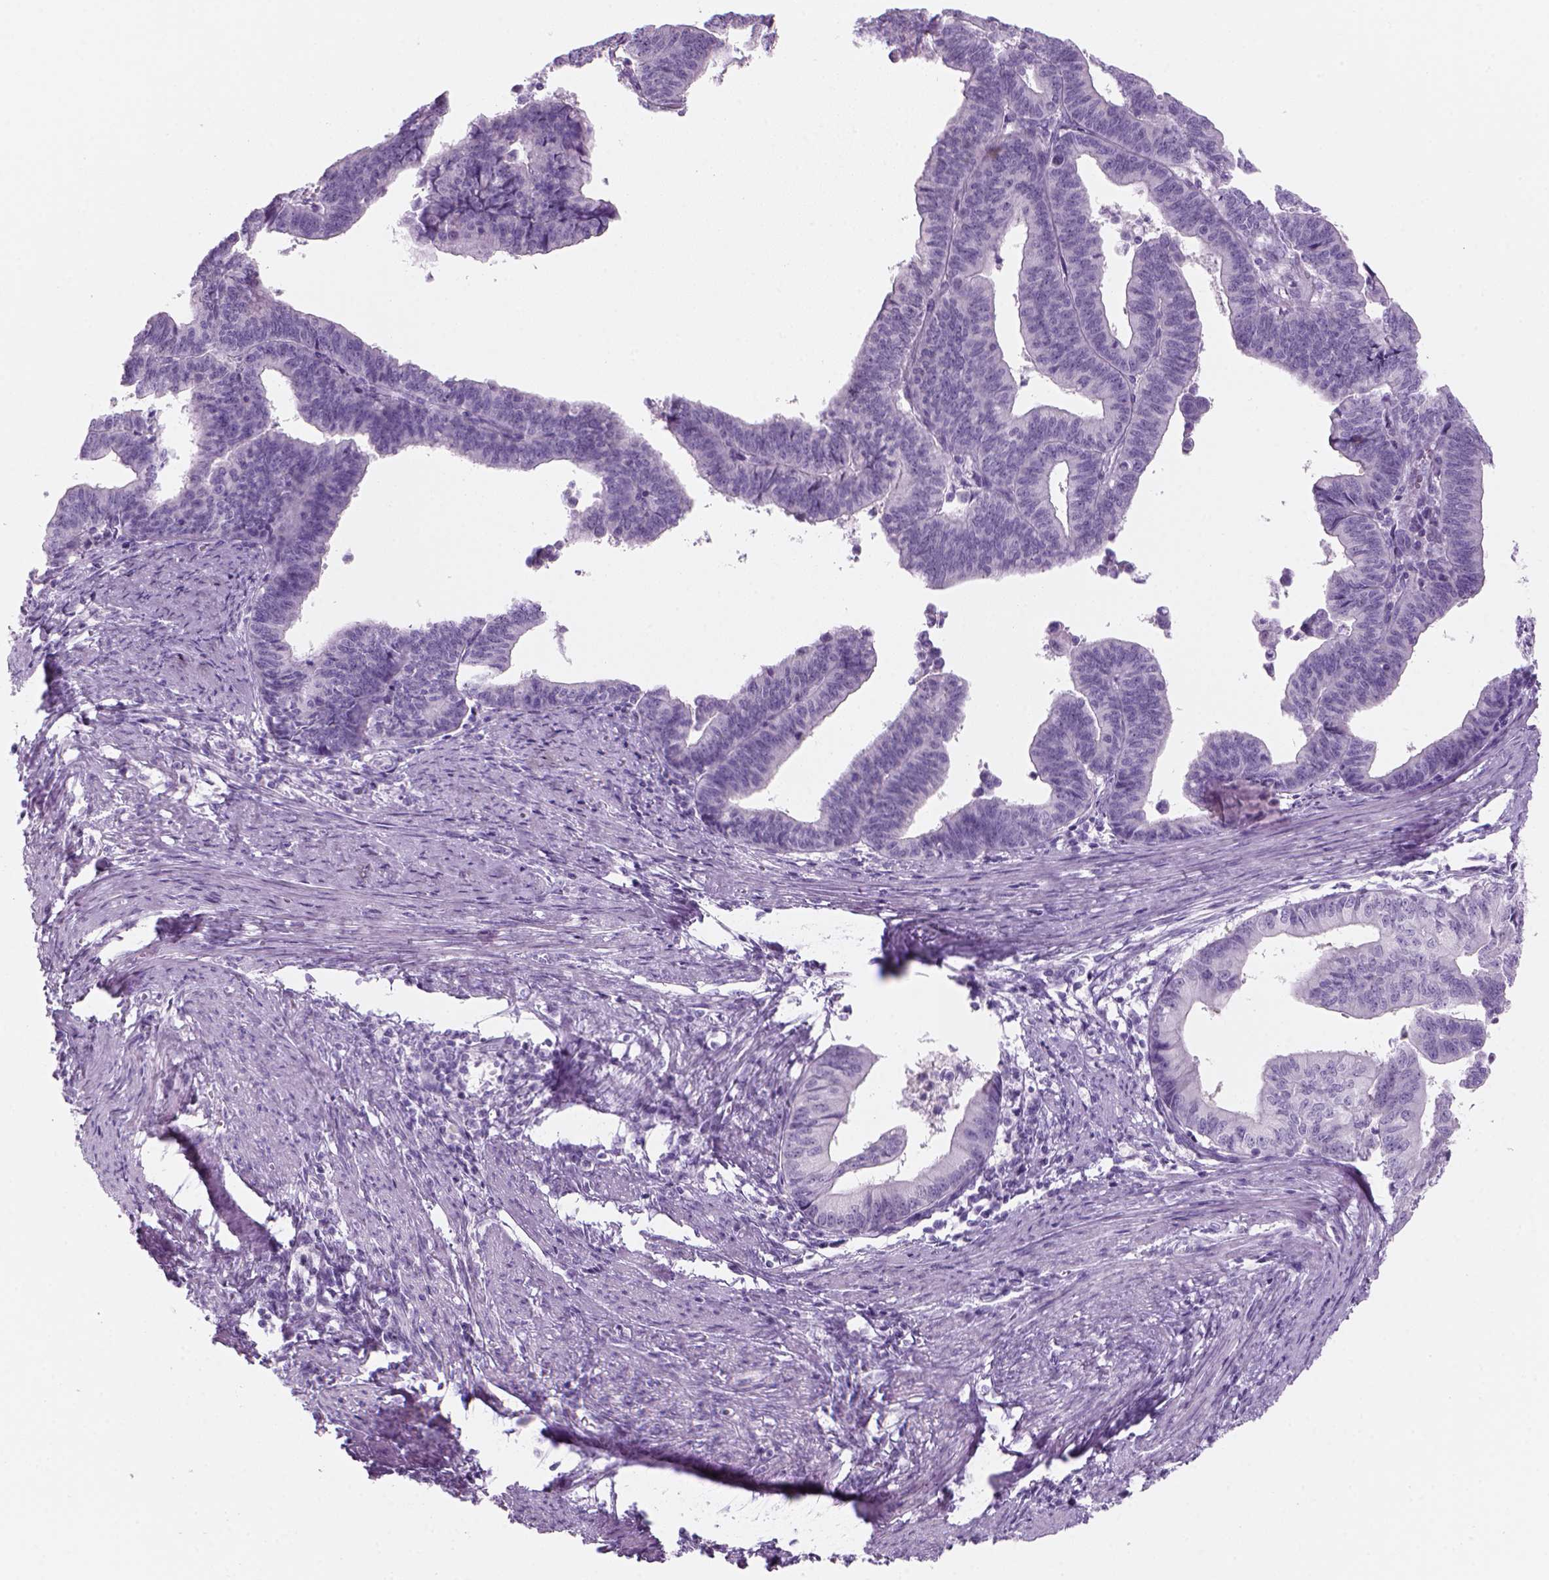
{"staining": {"intensity": "negative", "quantity": "none", "location": "none"}, "tissue": "endometrial cancer", "cell_type": "Tumor cells", "image_type": "cancer", "snomed": [{"axis": "morphology", "description": "Adenocarcinoma, NOS"}, {"axis": "topography", "description": "Endometrium"}], "caption": "Immunohistochemical staining of endometrial adenocarcinoma shows no significant staining in tumor cells.", "gene": "KRTAP11-1", "patient": {"sex": "female", "age": 65}}